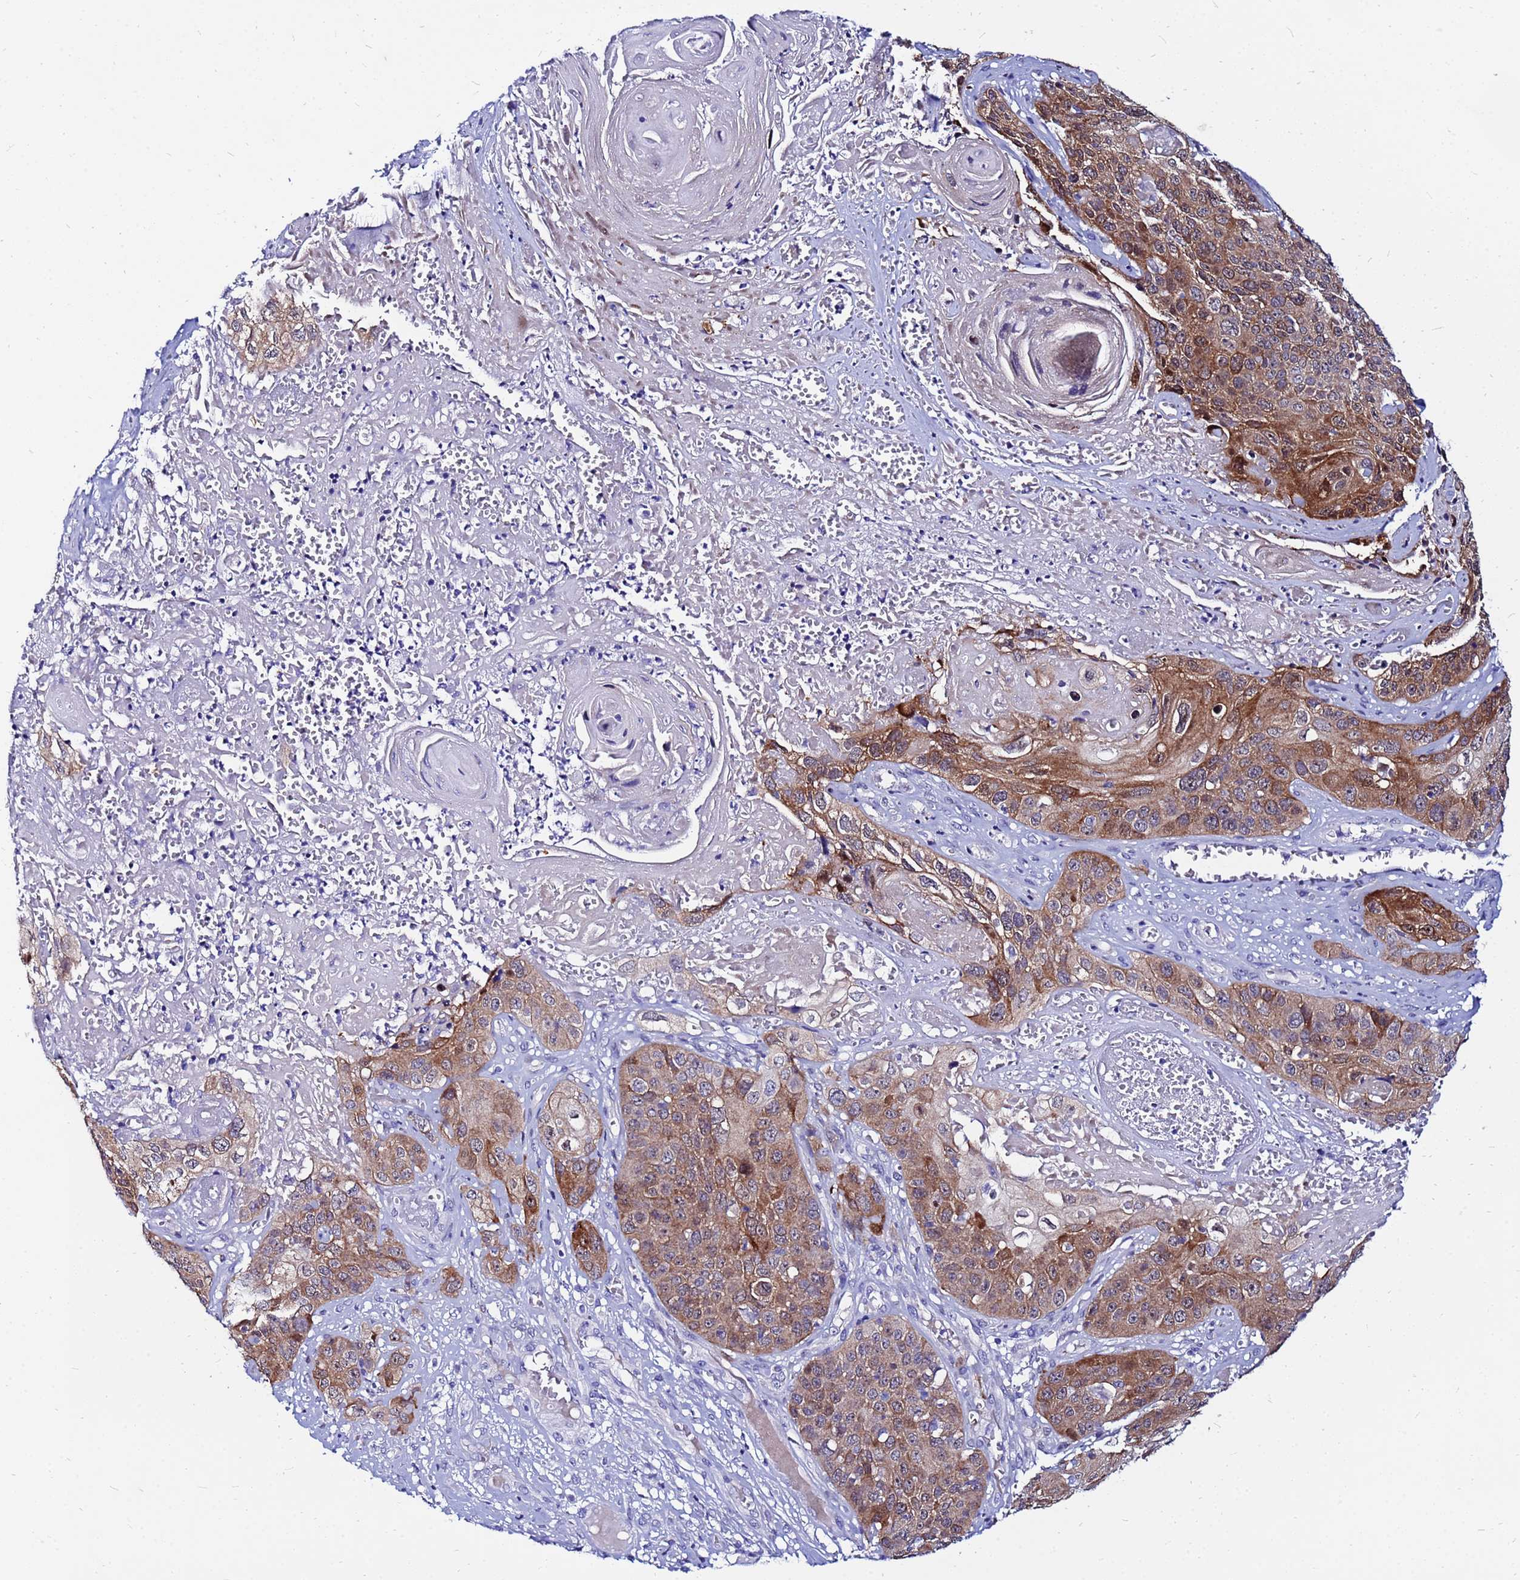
{"staining": {"intensity": "moderate", "quantity": ">75%", "location": "cytoplasmic/membranous"}, "tissue": "skin cancer", "cell_type": "Tumor cells", "image_type": "cancer", "snomed": [{"axis": "morphology", "description": "Squamous cell carcinoma, NOS"}, {"axis": "topography", "description": "Skin"}], "caption": "The histopathology image shows immunohistochemical staining of skin cancer (squamous cell carcinoma). There is moderate cytoplasmic/membranous staining is appreciated in about >75% of tumor cells.", "gene": "PPP1R14C", "patient": {"sex": "male", "age": 55}}